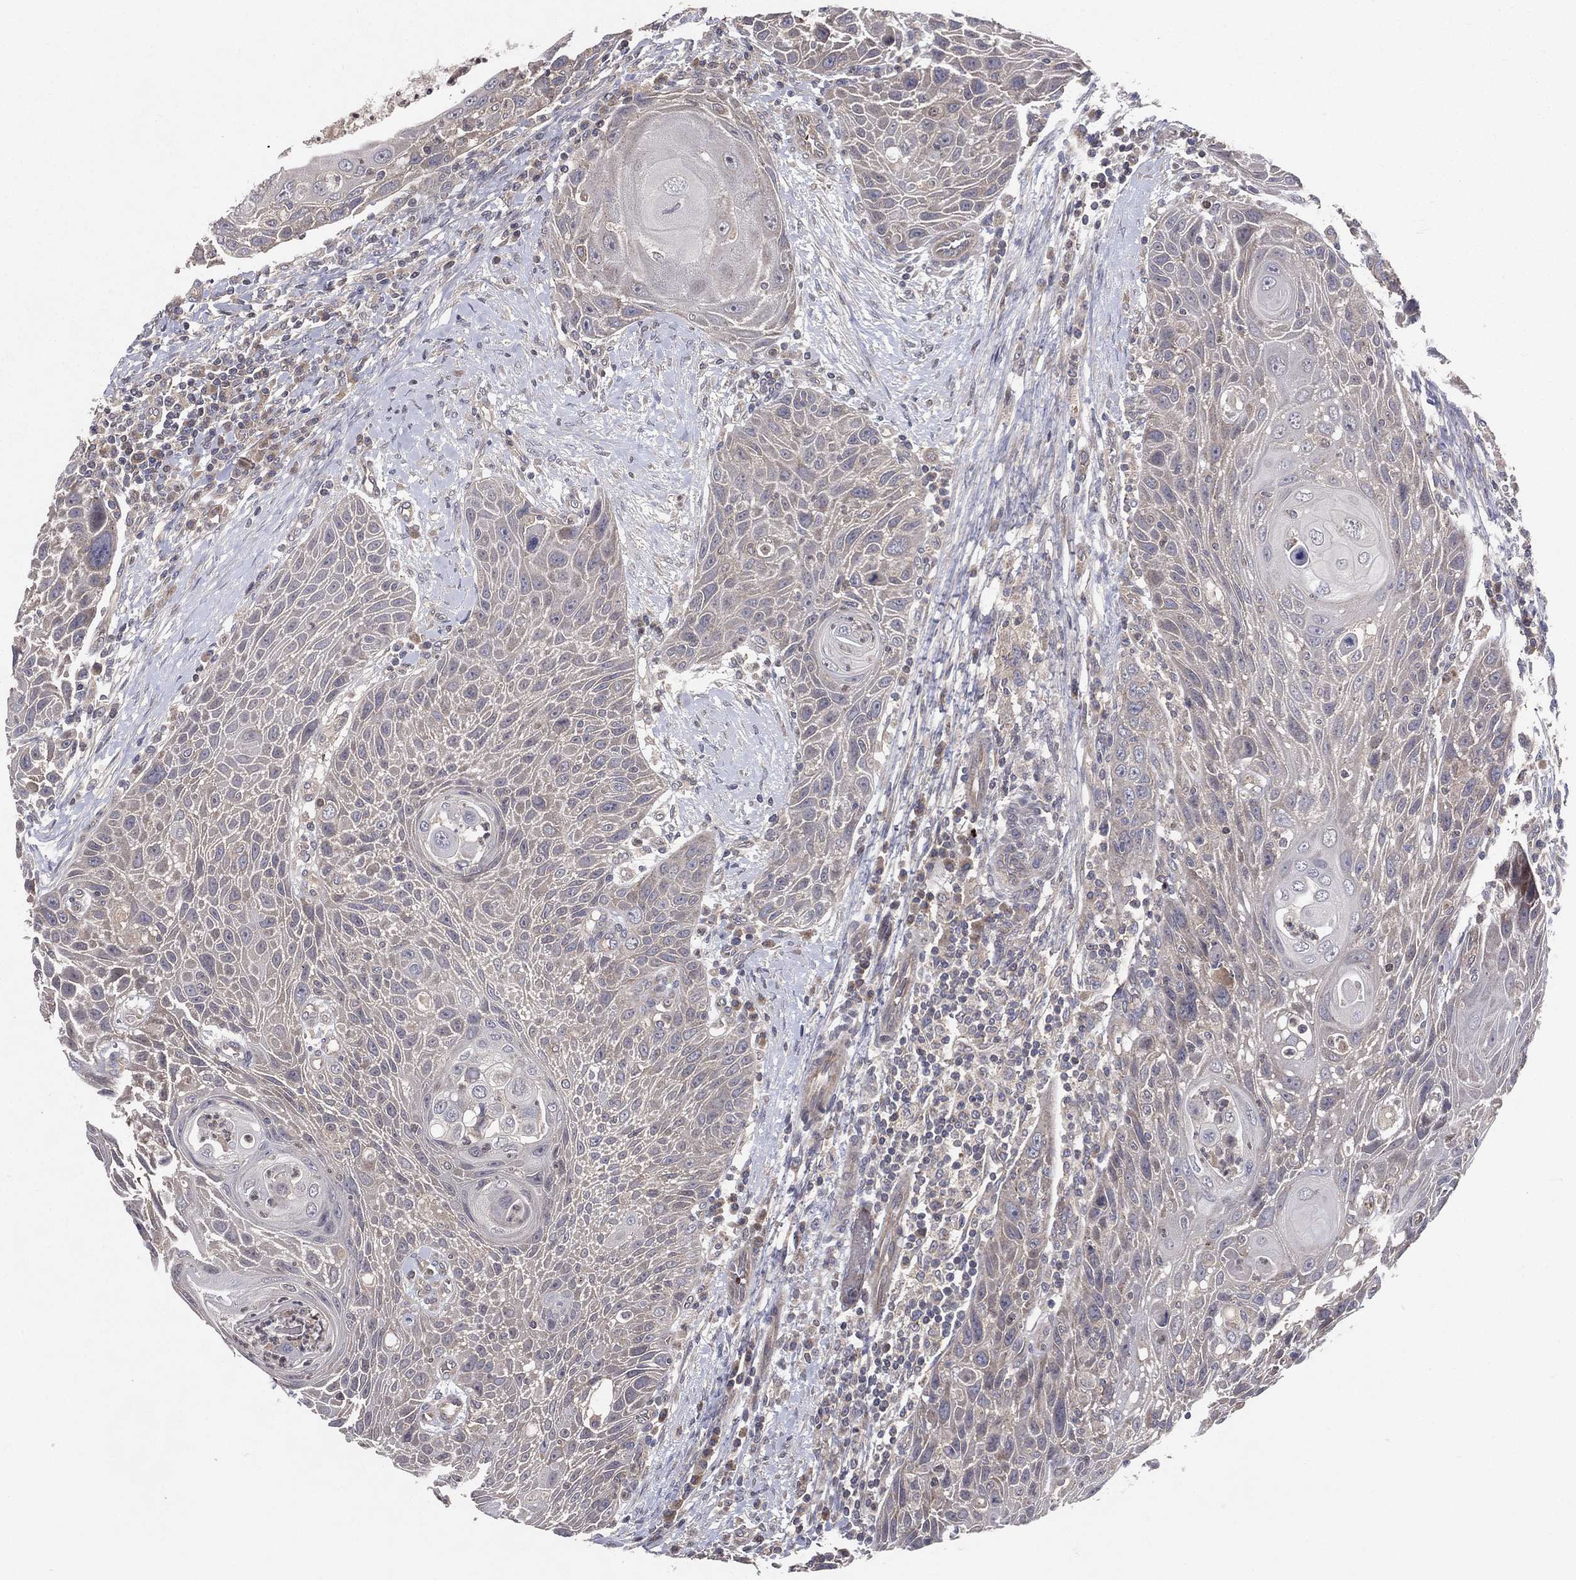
{"staining": {"intensity": "weak", "quantity": "<25%", "location": "cytoplasmic/membranous"}, "tissue": "head and neck cancer", "cell_type": "Tumor cells", "image_type": "cancer", "snomed": [{"axis": "morphology", "description": "Squamous cell carcinoma, NOS"}, {"axis": "topography", "description": "Head-Neck"}], "caption": "Tumor cells are negative for protein expression in human head and neck squamous cell carcinoma. (Stains: DAB immunohistochemistry with hematoxylin counter stain, Microscopy: brightfield microscopy at high magnification).", "gene": "DNAH7", "patient": {"sex": "male", "age": 69}}